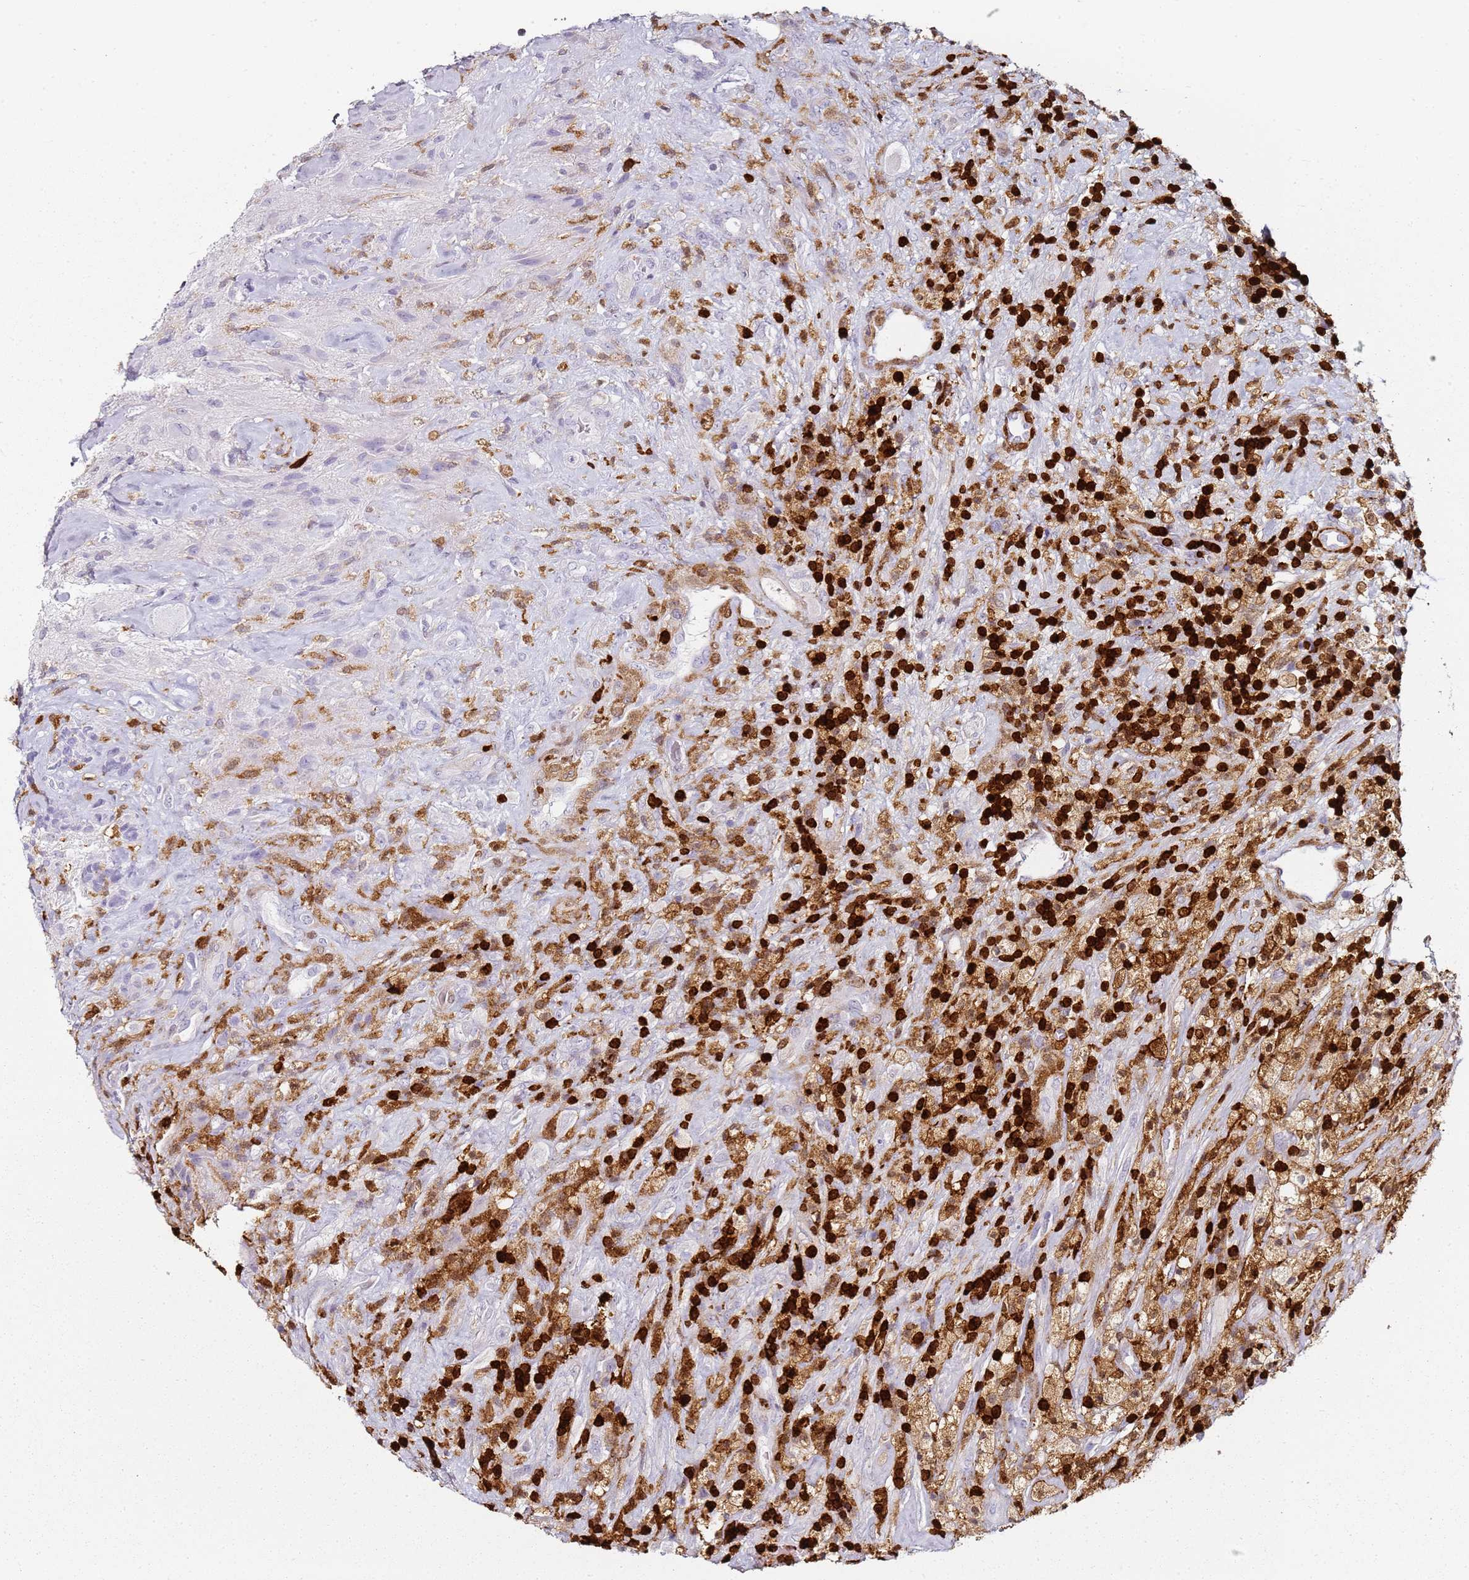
{"staining": {"intensity": "negative", "quantity": "none", "location": "none"}, "tissue": "glioma", "cell_type": "Tumor cells", "image_type": "cancer", "snomed": [{"axis": "morphology", "description": "Glioma, malignant, High grade"}, {"axis": "topography", "description": "Brain"}], "caption": "Immunohistochemical staining of human glioma shows no significant positivity in tumor cells.", "gene": "S100A4", "patient": {"sex": "male", "age": 69}}